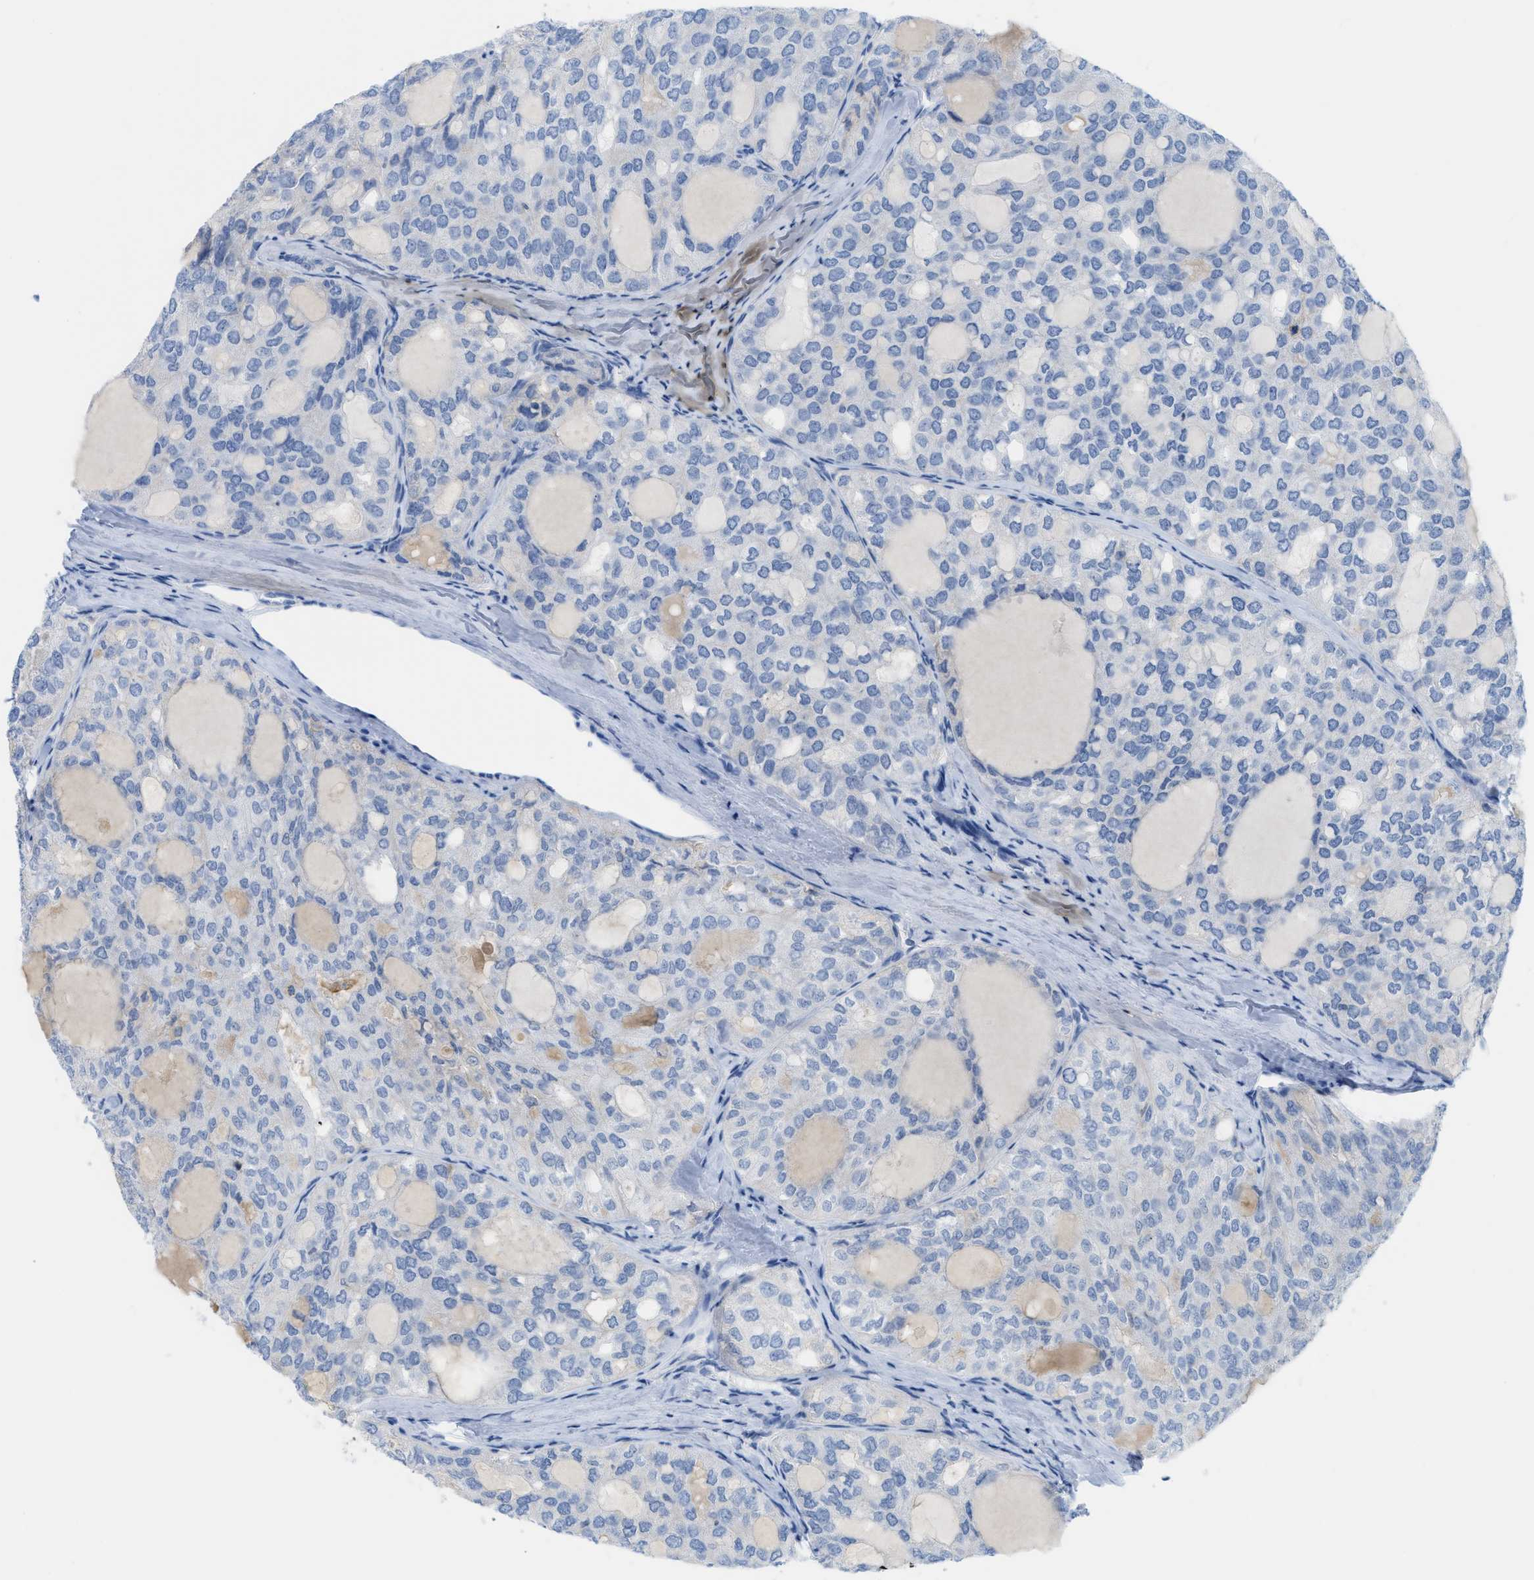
{"staining": {"intensity": "negative", "quantity": "none", "location": "none"}, "tissue": "thyroid cancer", "cell_type": "Tumor cells", "image_type": "cancer", "snomed": [{"axis": "morphology", "description": "Follicular adenoma carcinoma, NOS"}, {"axis": "topography", "description": "Thyroid gland"}], "caption": "Human thyroid cancer stained for a protein using IHC demonstrates no expression in tumor cells.", "gene": "SLC3A2", "patient": {"sex": "male", "age": 75}}